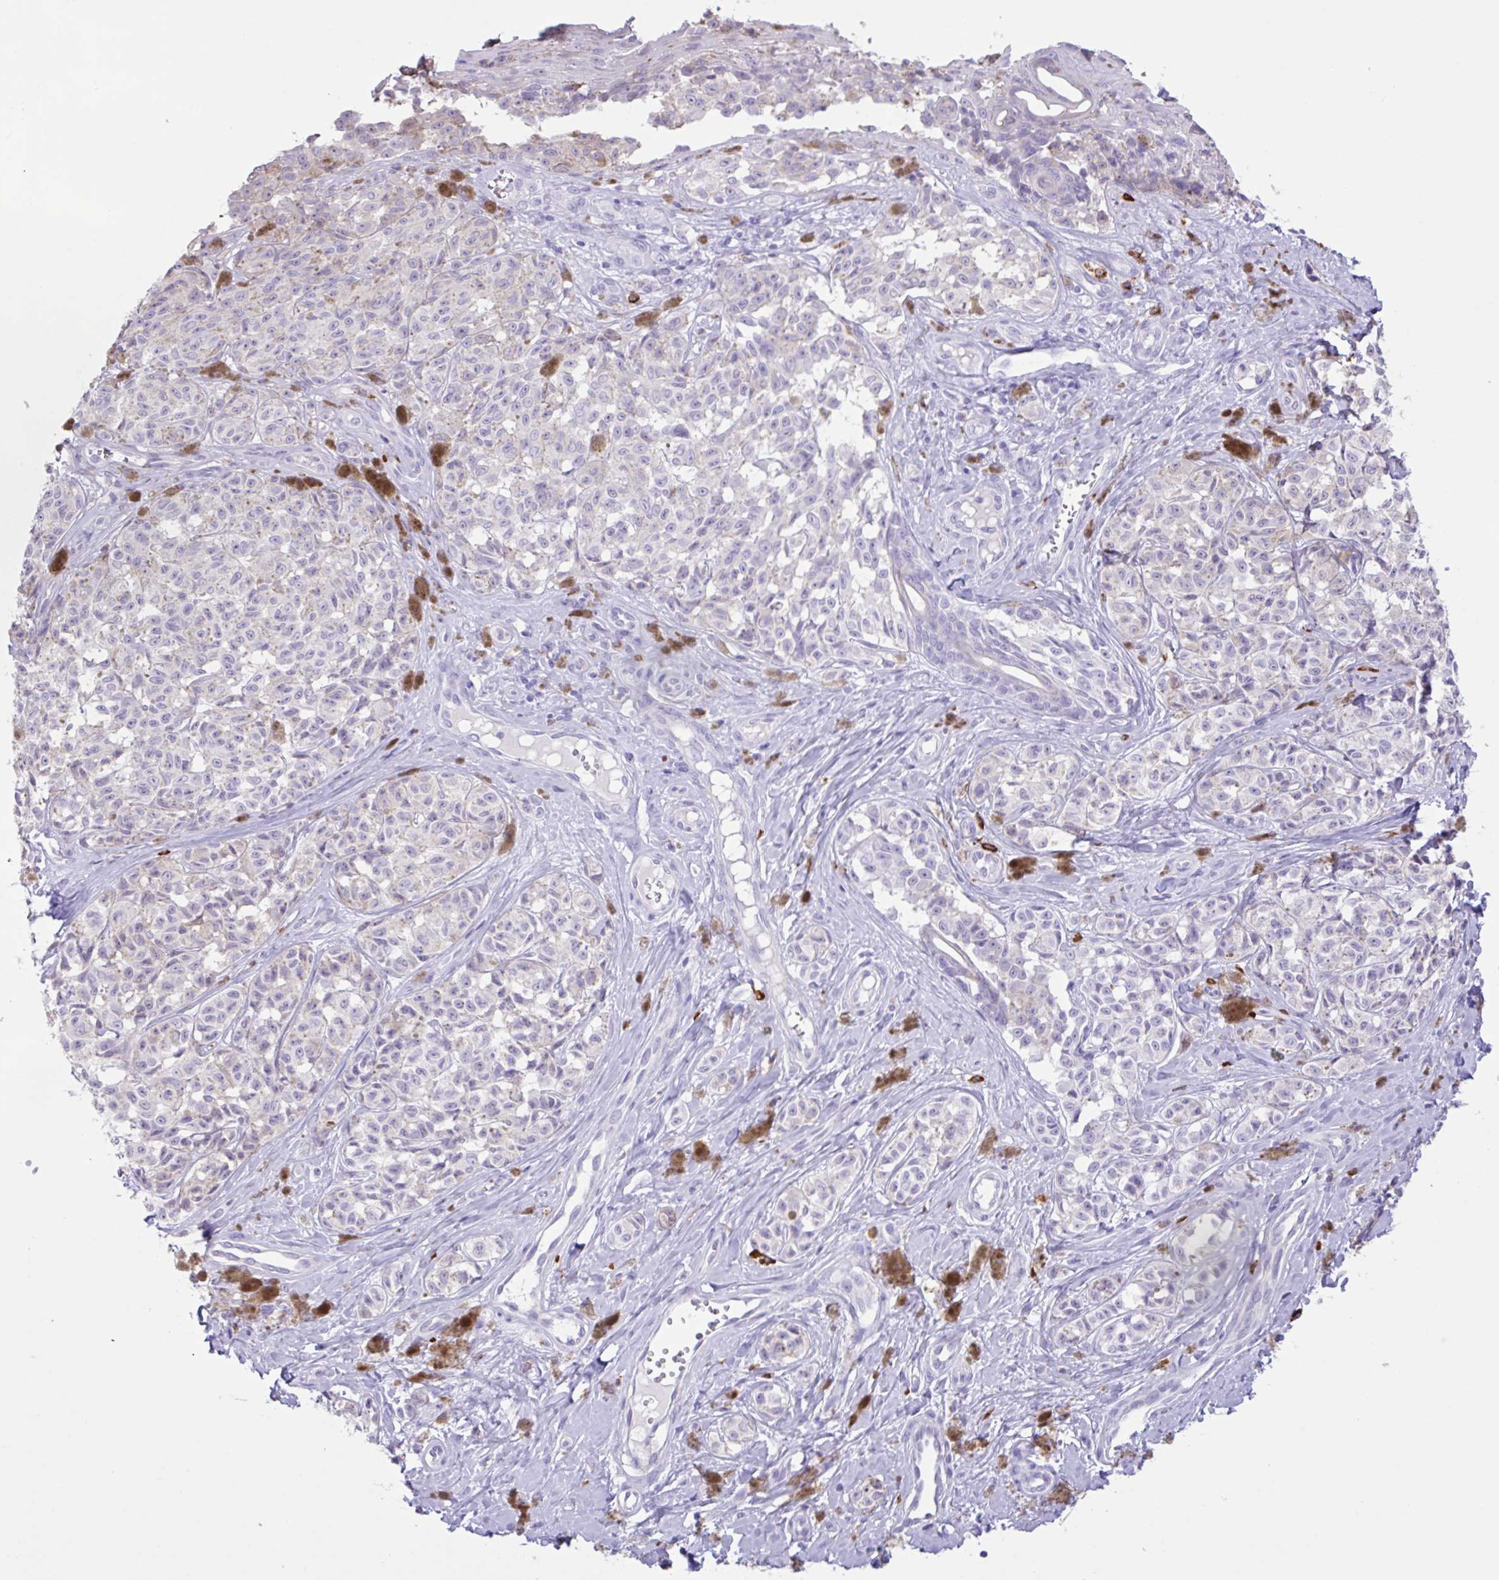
{"staining": {"intensity": "negative", "quantity": "none", "location": "none"}, "tissue": "melanoma", "cell_type": "Tumor cells", "image_type": "cancer", "snomed": [{"axis": "morphology", "description": "Malignant melanoma, NOS"}, {"axis": "topography", "description": "Skin"}], "caption": "IHC image of human malignant melanoma stained for a protein (brown), which demonstrates no positivity in tumor cells.", "gene": "CST11", "patient": {"sex": "female", "age": 65}}